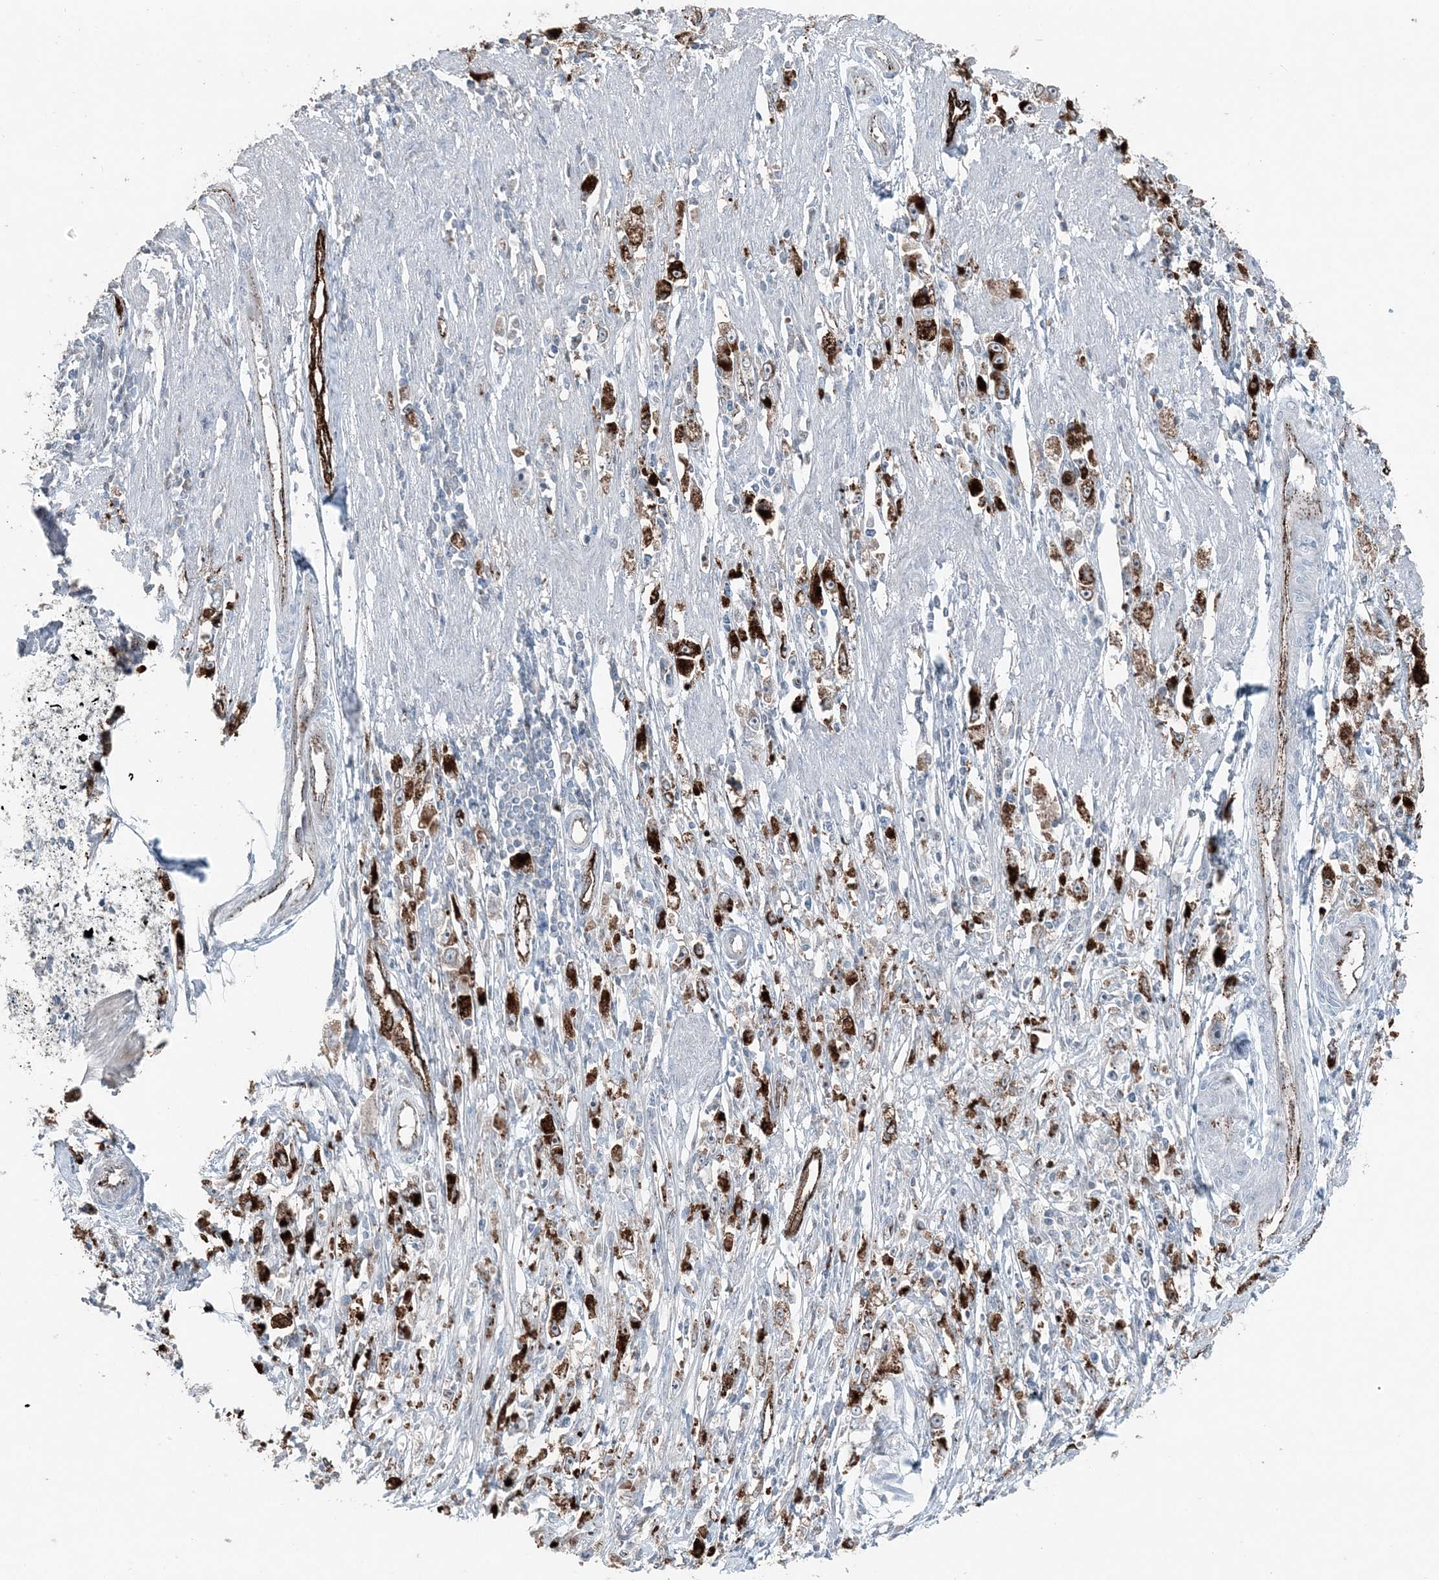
{"staining": {"intensity": "strong", "quantity": "25%-75%", "location": "cytoplasmic/membranous"}, "tissue": "stomach cancer", "cell_type": "Tumor cells", "image_type": "cancer", "snomed": [{"axis": "morphology", "description": "Adenocarcinoma, NOS"}, {"axis": "topography", "description": "Stomach"}], "caption": "High-power microscopy captured an immunohistochemistry (IHC) micrograph of adenocarcinoma (stomach), revealing strong cytoplasmic/membranous staining in about 25%-75% of tumor cells. The protein of interest is shown in brown color, while the nuclei are stained blue.", "gene": "ELOVL7", "patient": {"sex": "female", "age": 59}}